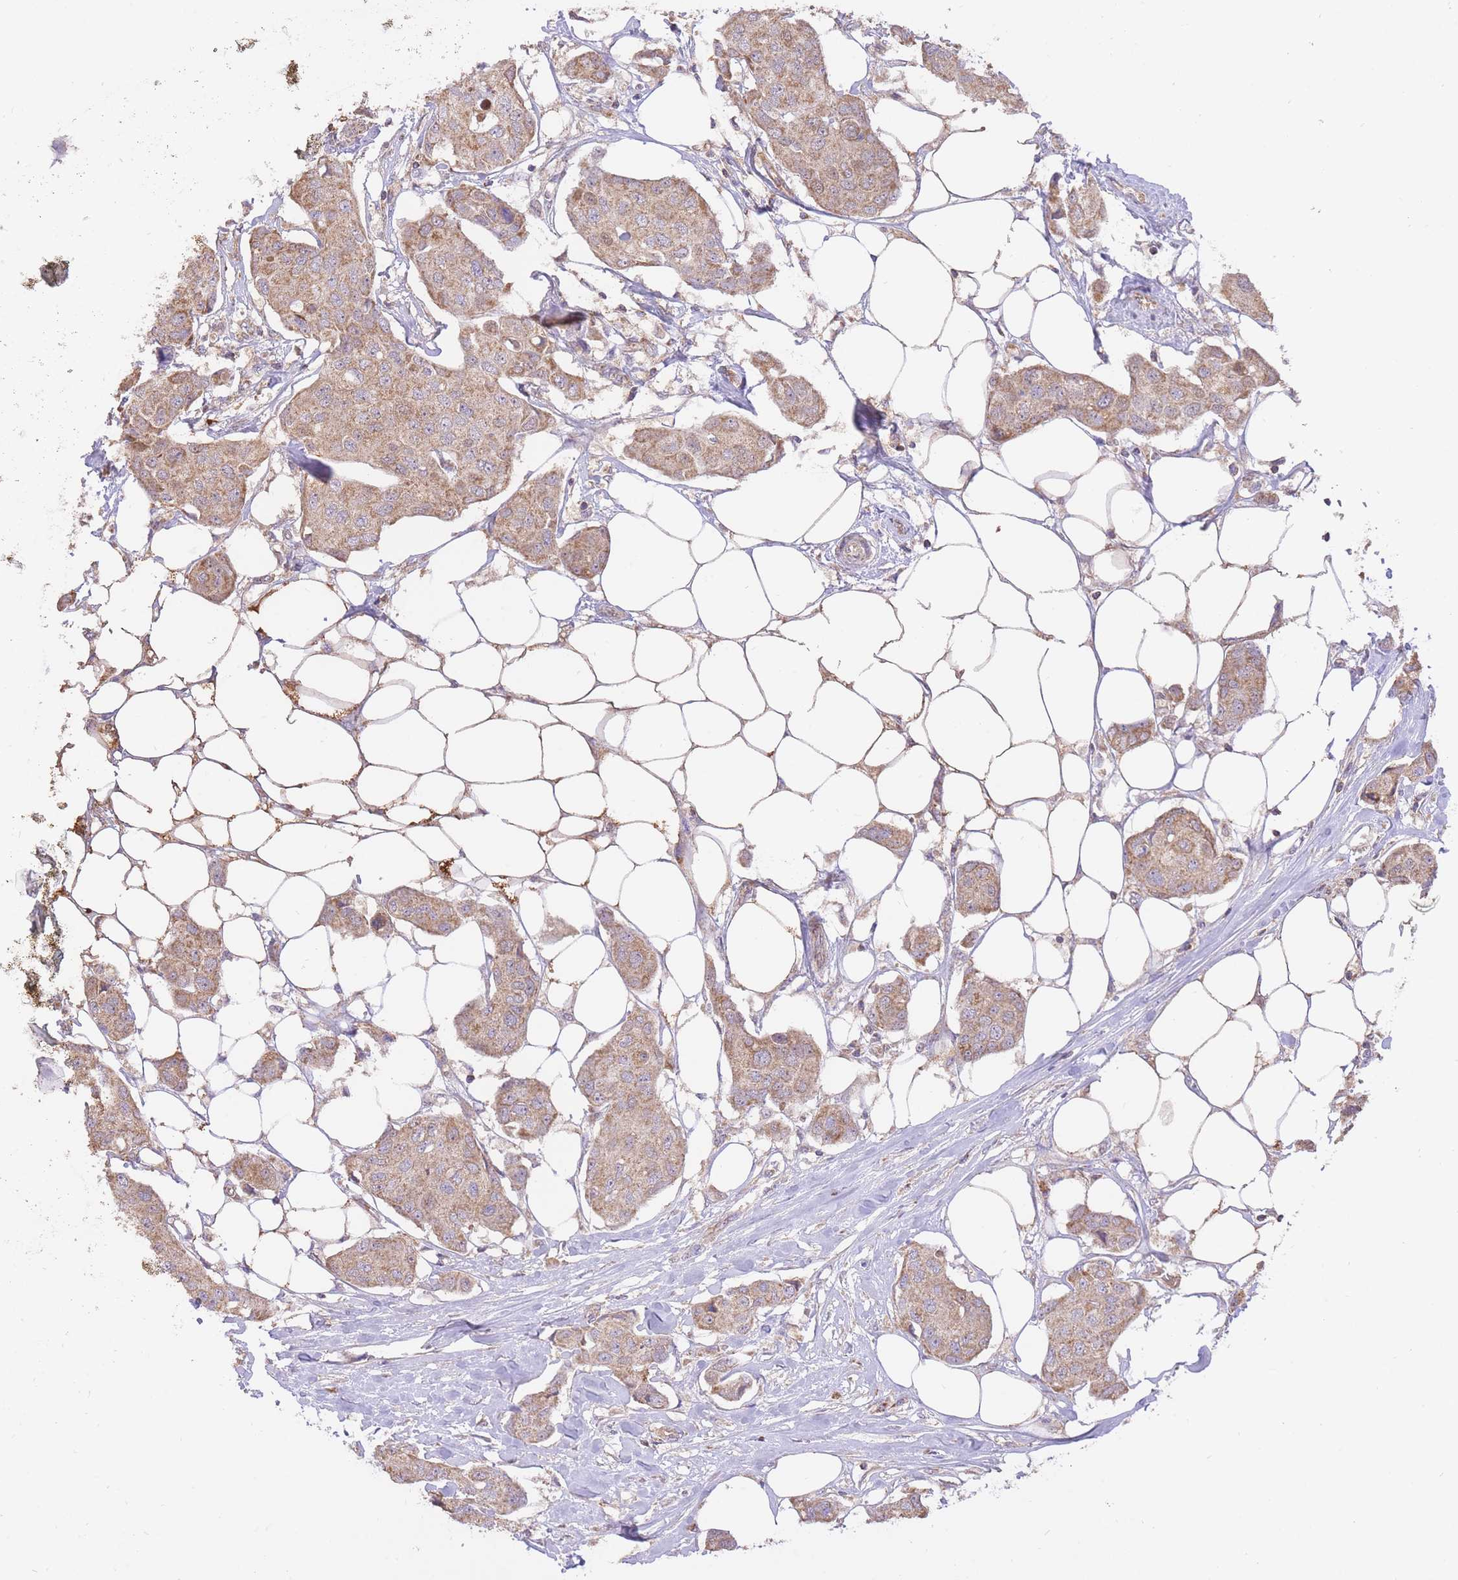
{"staining": {"intensity": "moderate", "quantity": ">75%", "location": "cytoplasmic/membranous"}, "tissue": "breast cancer", "cell_type": "Tumor cells", "image_type": "cancer", "snomed": [{"axis": "morphology", "description": "Duct carcinoma"}, {"axis": "topography", "description": "Breast"}, {"axis": "topography", "description": "Lymph node"}], "caption": "Immunohistochemistry (IHC) of human breast cancer (invasive ductal carcinoma) shows medium levels of moderate cytoplasmic/membranous positivity in about >75% of tumor cells.", "gene": "PREP", "patient": {"sex": "female", "age": 80}}